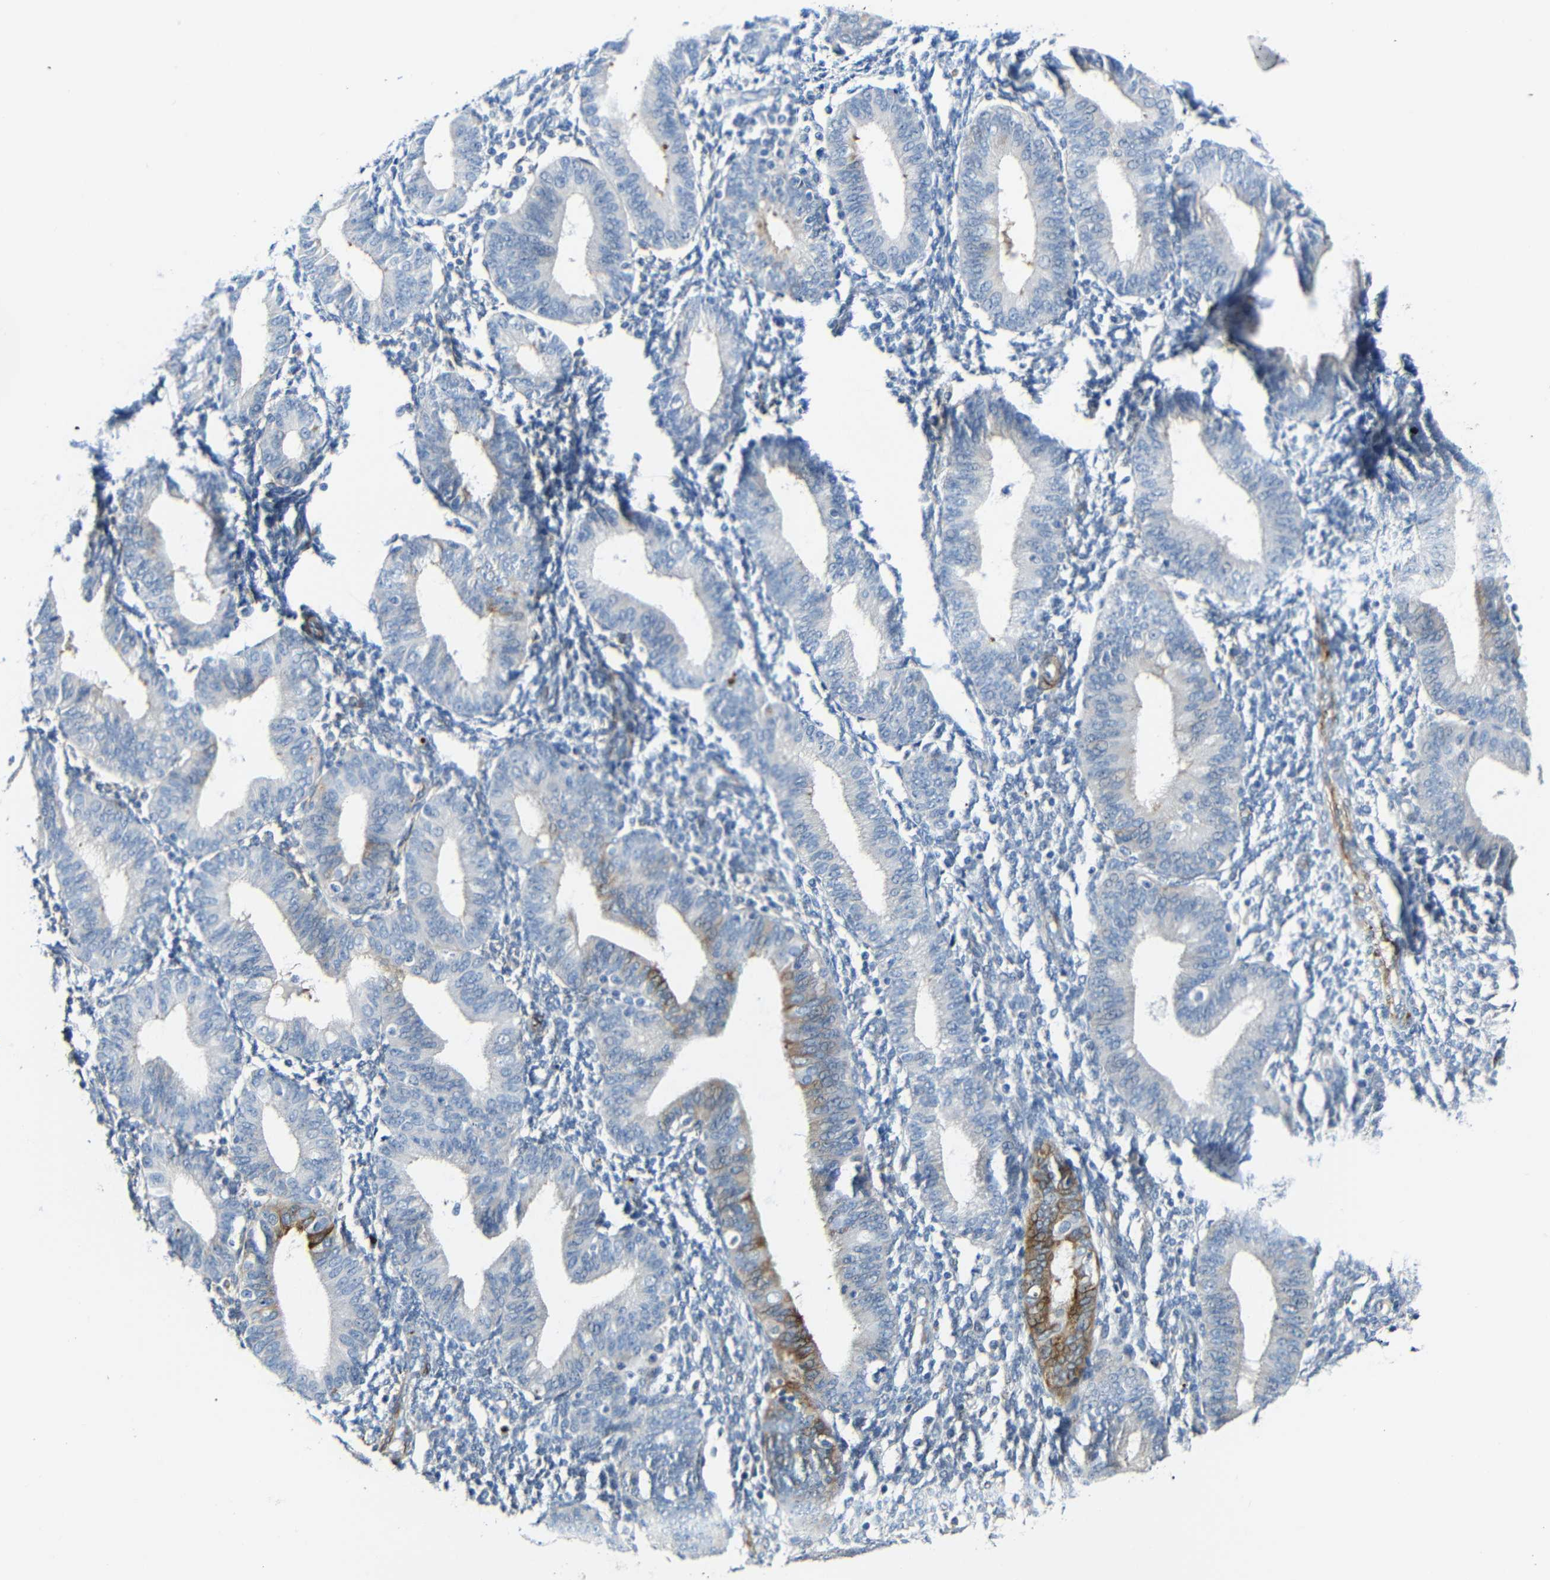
{"staining": {"intensity": "negative", "quantity": "none", "location": "none"}, "tissue": "endometrium", "cell_type": "Cells in endometrial stroma", "image_type": "normal", "snomed": [{"axis": "morphology", "description": "Normal tissue, NOS"}, {"axis": "topography", "description": "Endometrium"}], "caption": "This is an IHC histopathology image of benign human endometrium. There is no positivity in cells in endometrial stroma.", "gene": "DCLK1", "patient": {"sex": "female", "age": 61}}